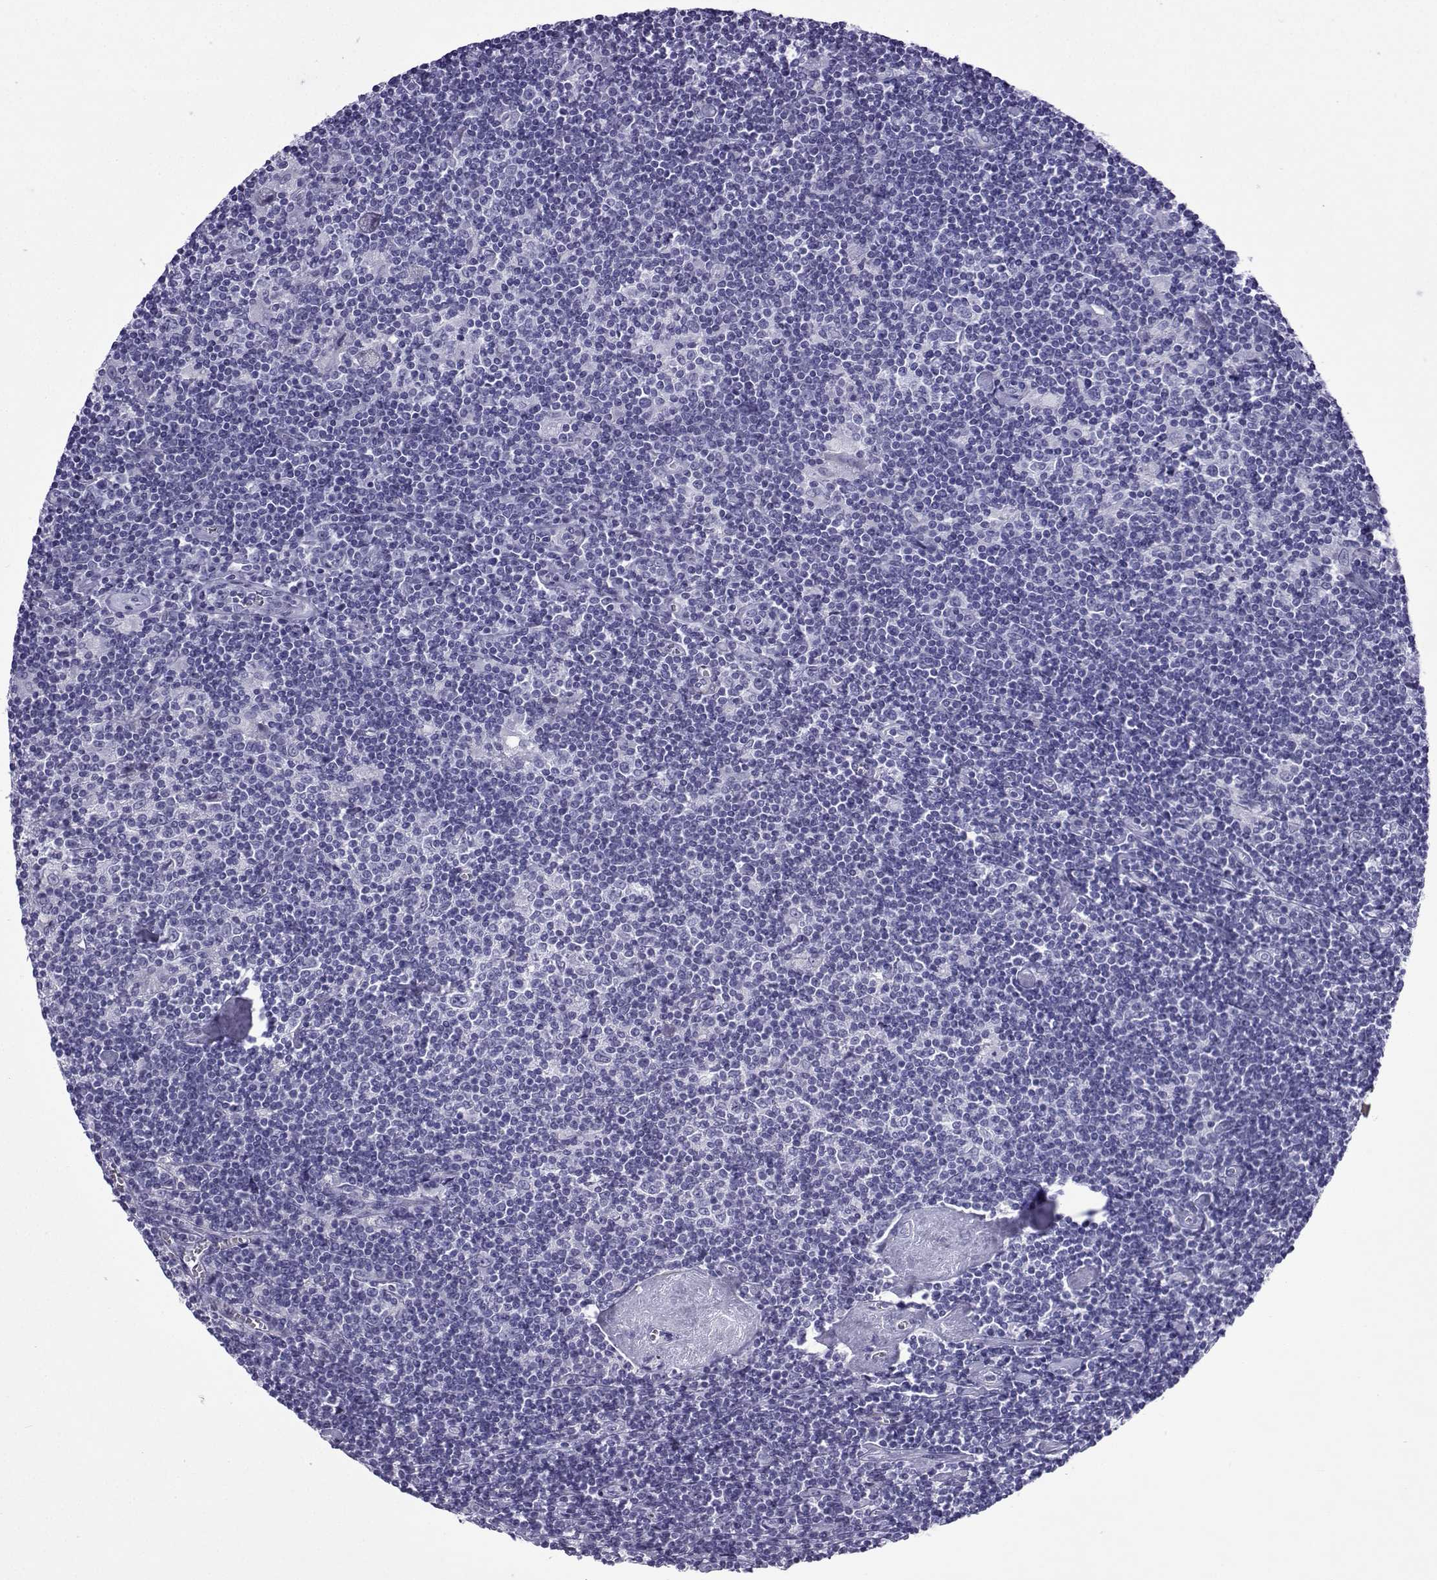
{"staining": {"intensity": "negative", "quantity": "none", "location": "none"}, "tissue": "lymphoma", "cell_type": "Tumor cells", "image_type": "cancer", "snomed": [{"axis": "morphology", "description": "Hodgkin's disease, NOS"}, {"axis": "topography", "description": "Lymph node"}], "caption": "Immunohistochemistry (IHC) of human lymphoma displays no staining in tumor cells.", "gene": "KCNF1", "patient": {"sex": "male", "age": 40}}